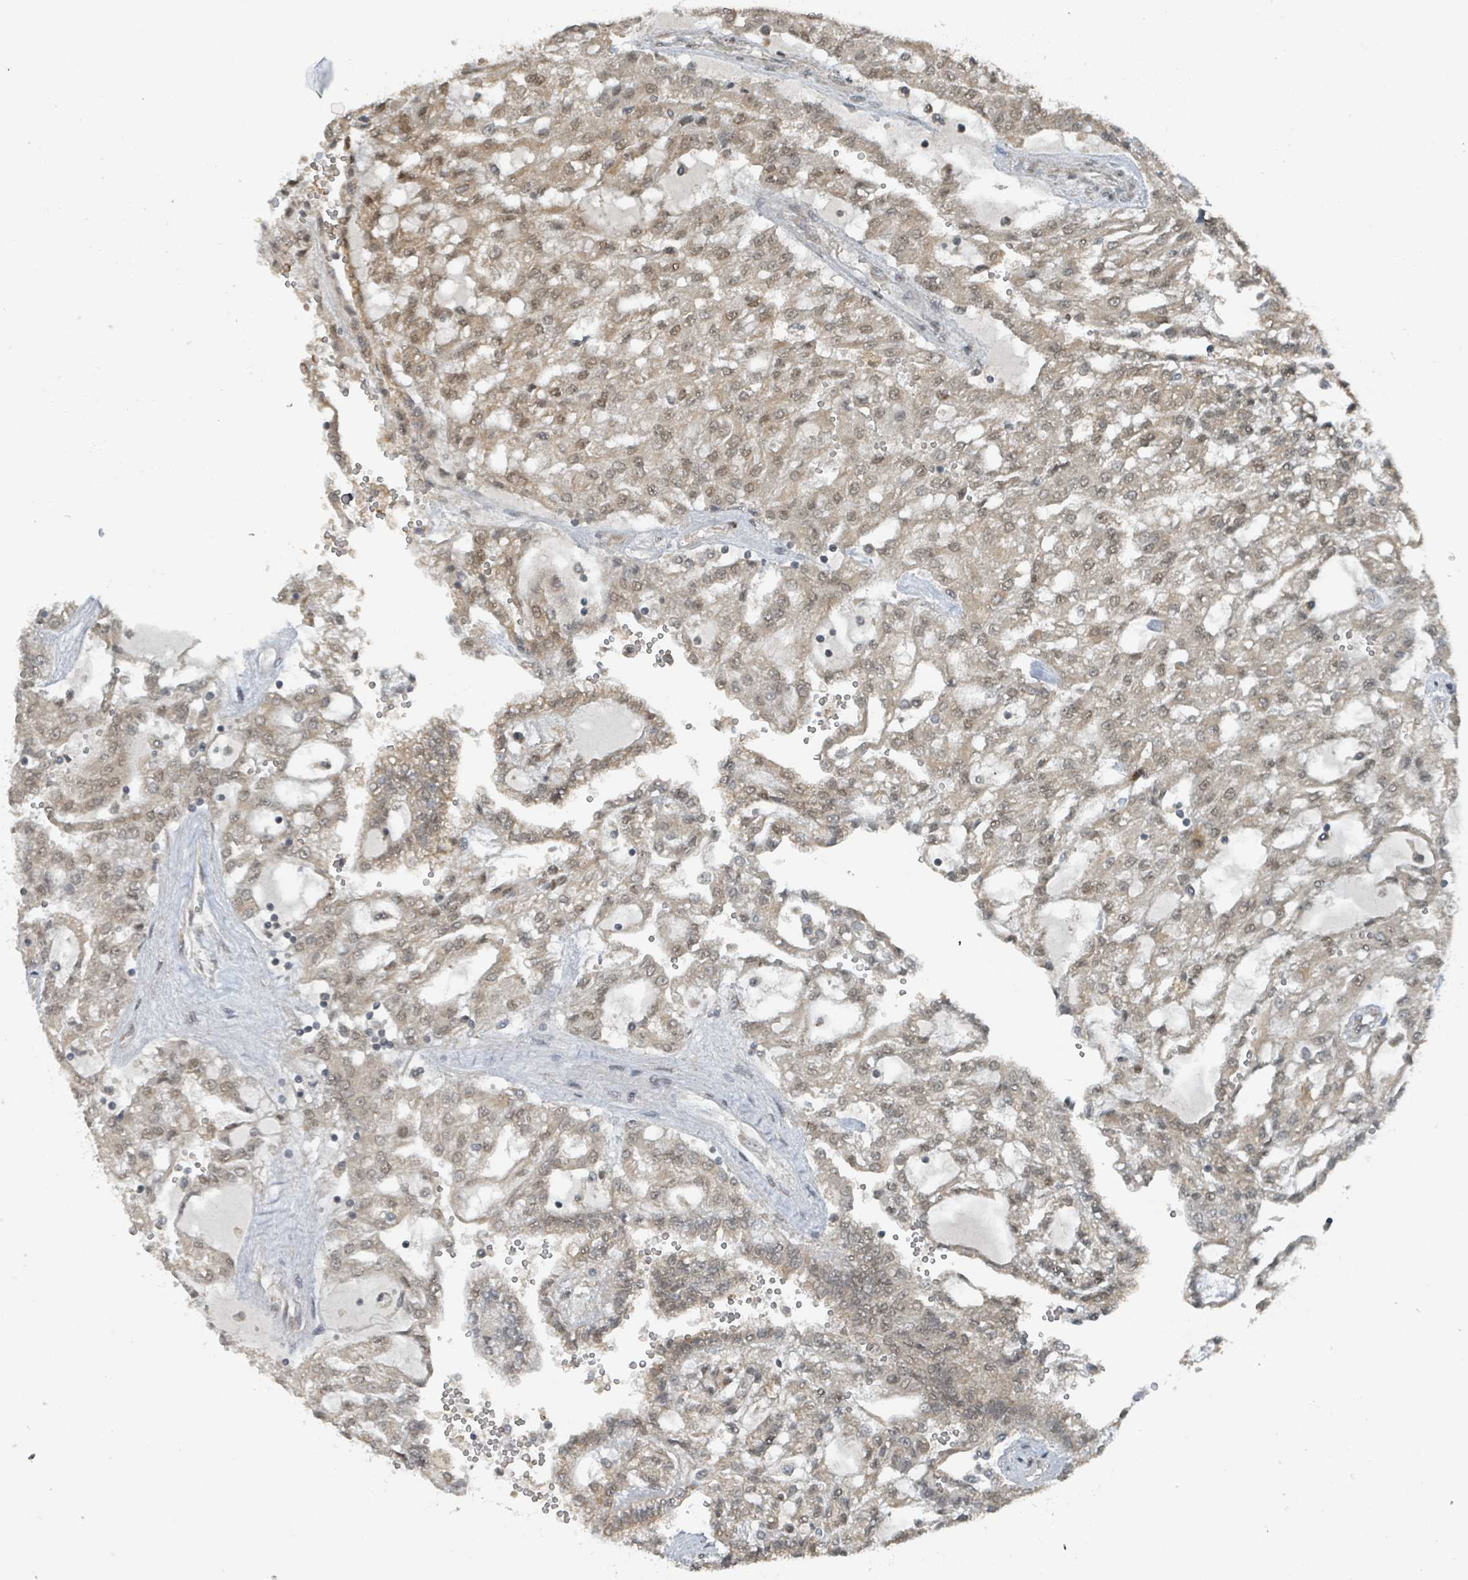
{"staining": {"intensity": "weak", "quantity": ">75%", "location": "cytoplasmic/membranous,nuclear"}, "tissue": "renal cancer", "cell_type": "Tumor cells", "image_type": "cancer", "snomed": [{"axis": "morphology", "description": "Adenocarcinoma, NOS"}, {"axis": "topography", "description": "Kidney"}], "caption": "A high-resolution image shows immunohistochemistry staining of renal cancer, which demonstrates weak cytoplasmic/membranous and nuclear positivity in about >75% of tumor cells.", "gene": "PHIP", "patient": {"sex": "male", "age": 63}}